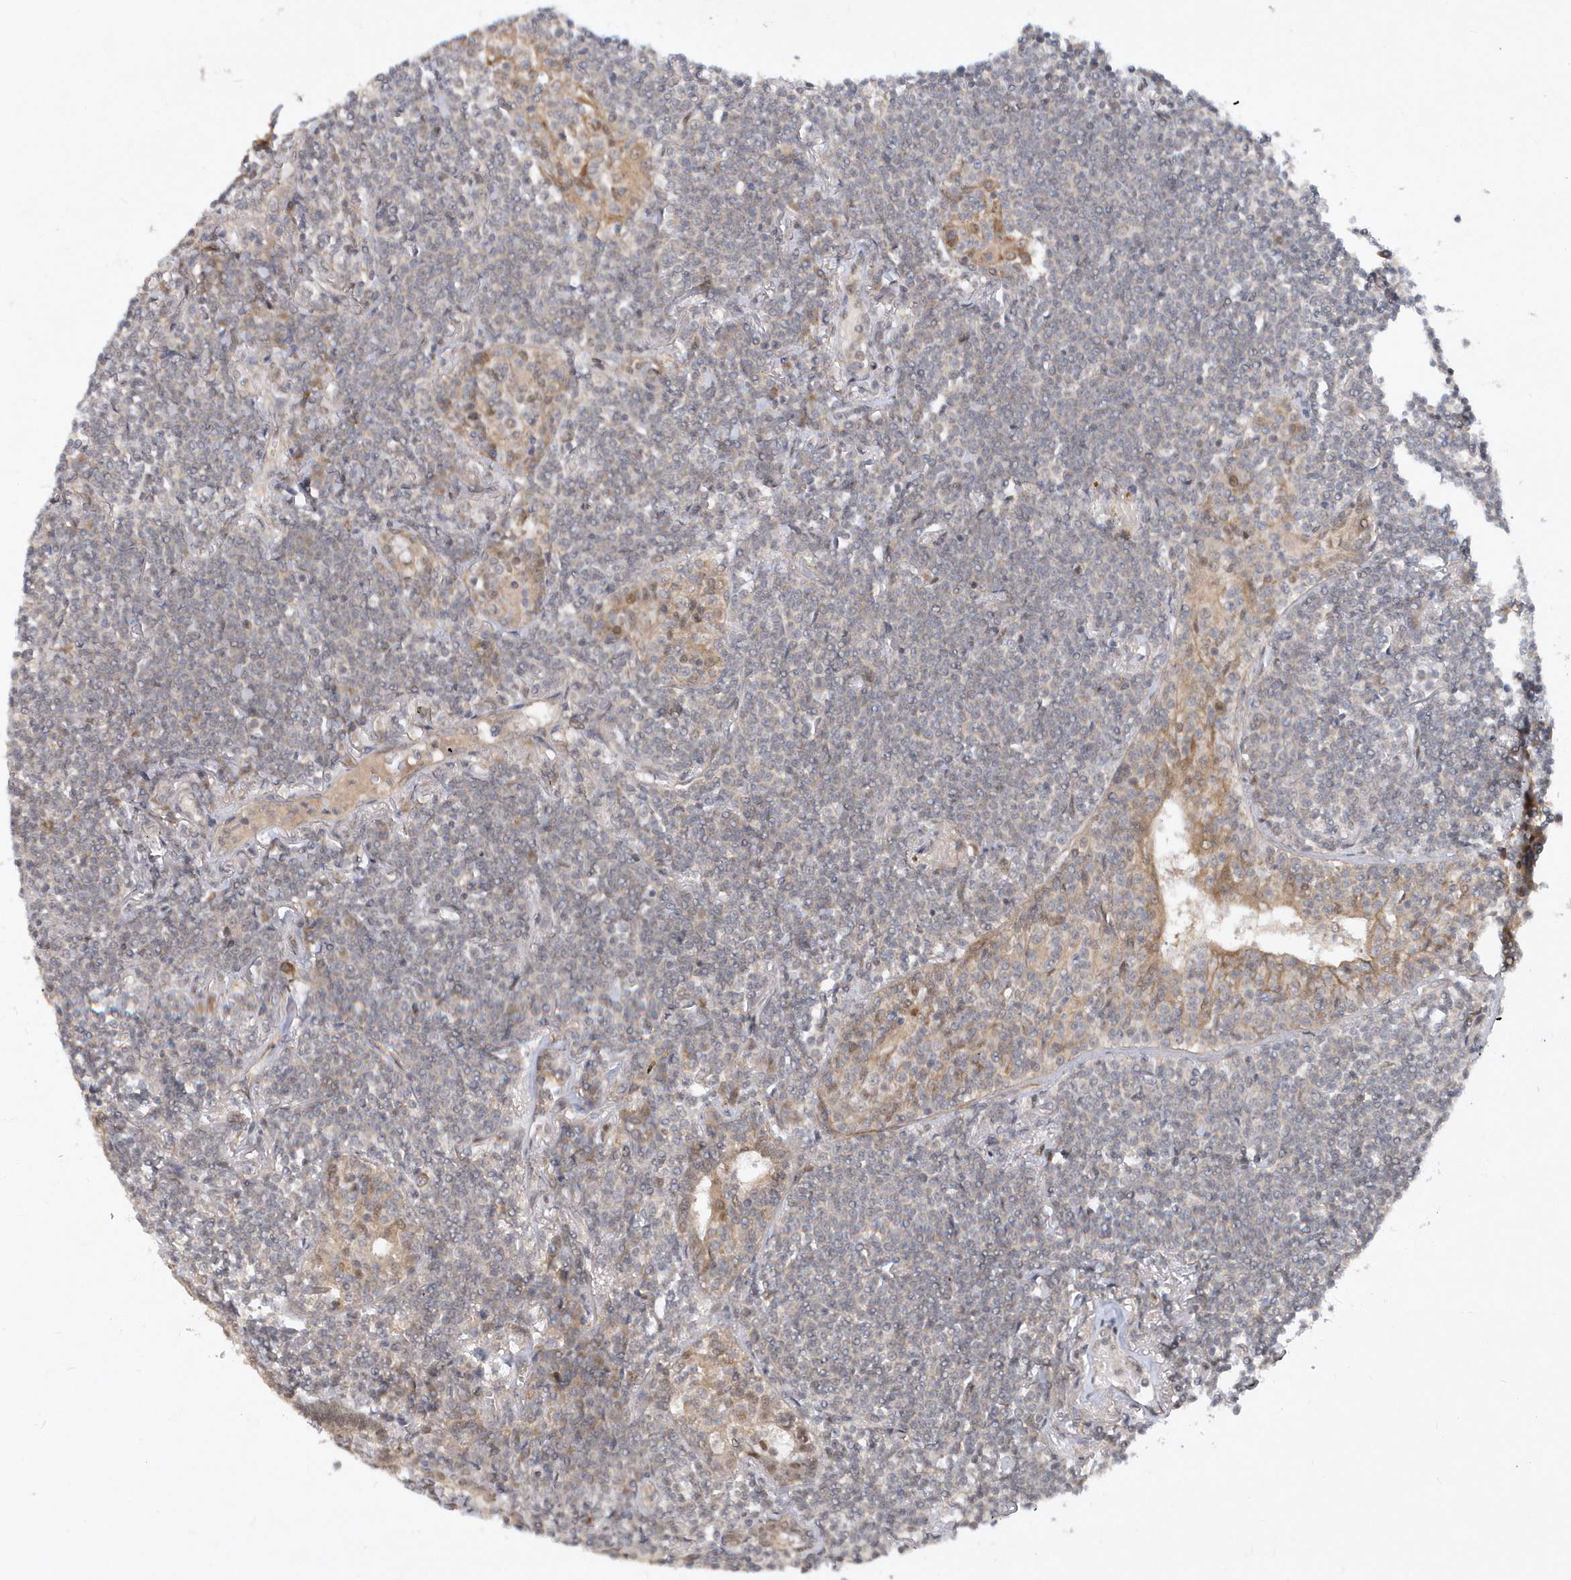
{"staining": {"intensity": "negative", "quantity": "none", "location": "none"}, "tissue": "lymphoma", "cell_type": "Tumor cells", "image_type": "cancer", "snomed": [{"axis": "morphology", "description": "Malignant lymphoma, non-Hodgkin's type, Low grade"}, {"axis": "topography", "description": "Lung"}], "caption": "Tumor cells show no significant staining in low-grade malignant lymphoma, non-Hodgkin's type.", "gene": "MXI1", "patient": {"sex": "female", "age": 71}}